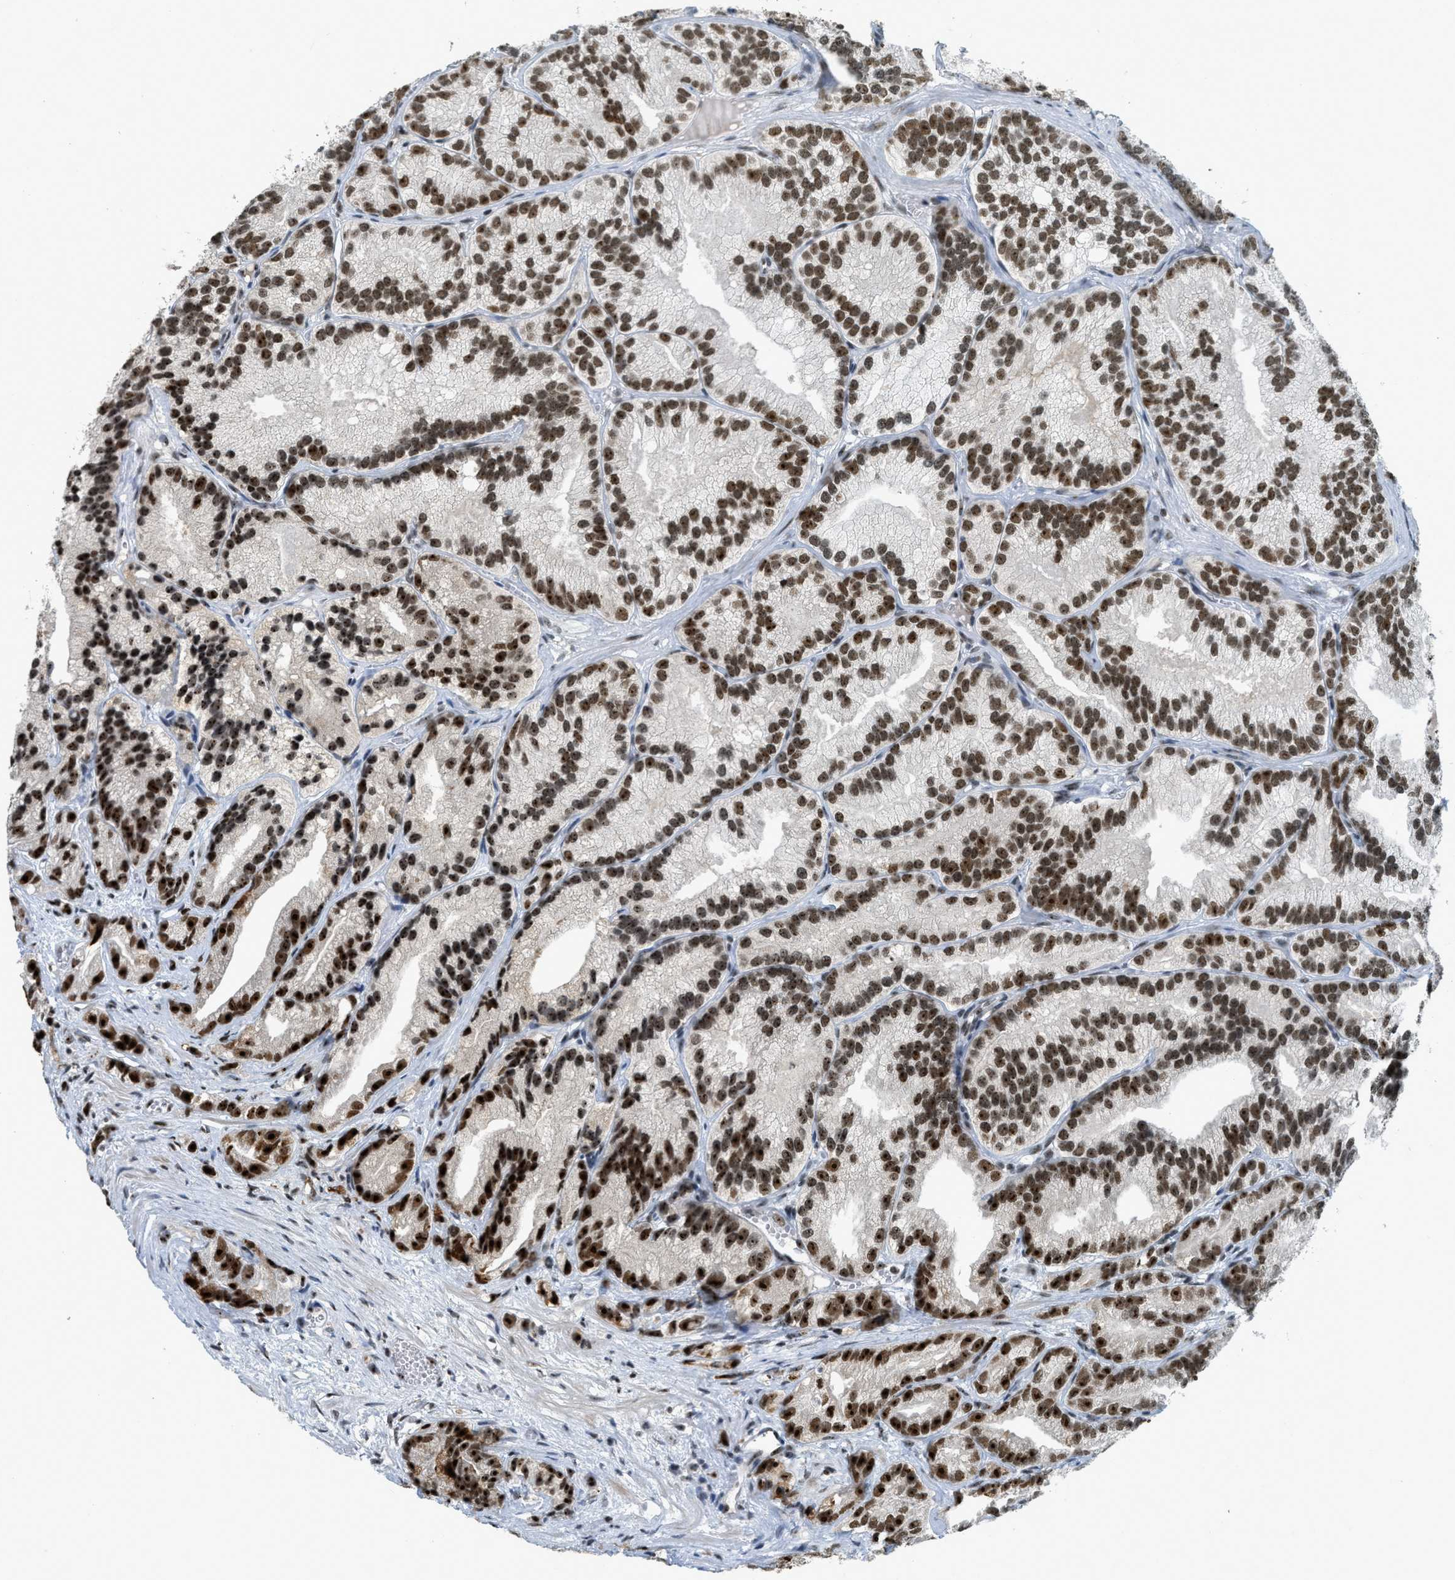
{"staining": {"intensity": "strong", "quantity": ">75%", "location": "nuclear"}, "tissue": "prostate cancer", "cell_type": "Tumor cells", "image_type": "cancer", "snomed": [{"axis": "morphology", "description": "Adenocarcinoma, Low grade"}, {"axis": "topography", "description": "Prostate"}], "caption": "Human prostate low-grade adenocarcinoma stained for a protein (brown) shows strong nuclear positive expression in about >75% of tumor cells.", "gene": "URB1", "patient": {"sex": "male", "age": 89}}